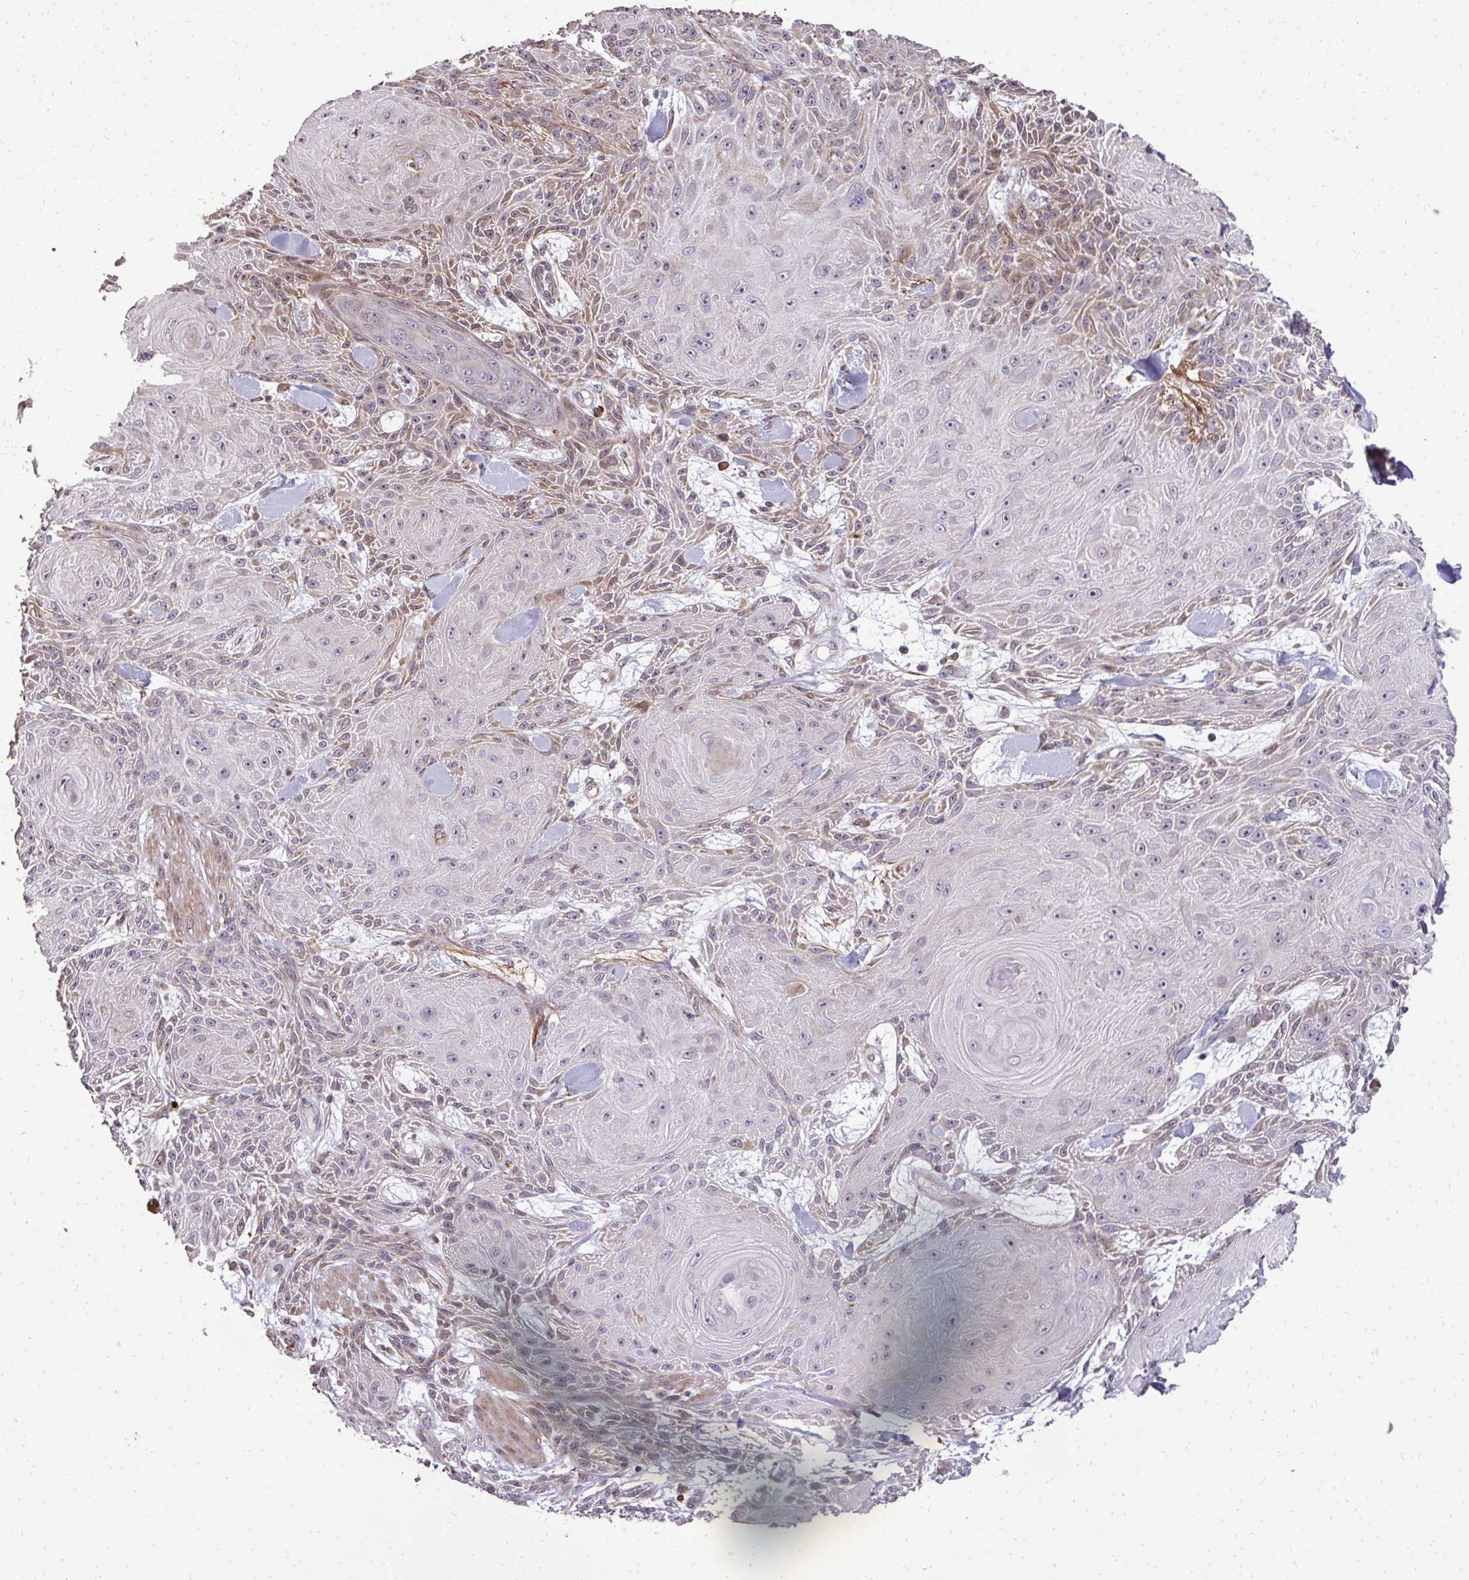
{"staining": {"intensity": "negative", "quantity": "none", "location": "none"}, "tissue": "skin cancer", "cell_type": "Tumor cells", "image_type": "cancer", "snomed": [{"axis": "morphology", "description": "Squamous cell carcinoma, NOS"}, {"axis": "topography", "description": "Skin"}], "caption": "This histopathology image is of skin cancer (squamous cell carcinoma) stained with IHC to label a protein in brown with the nuclei are counter-stained blue. There is no staining in tumor cells.", "gene": "FIBCD1", "patient": {"sex": "male", "age": 88}}